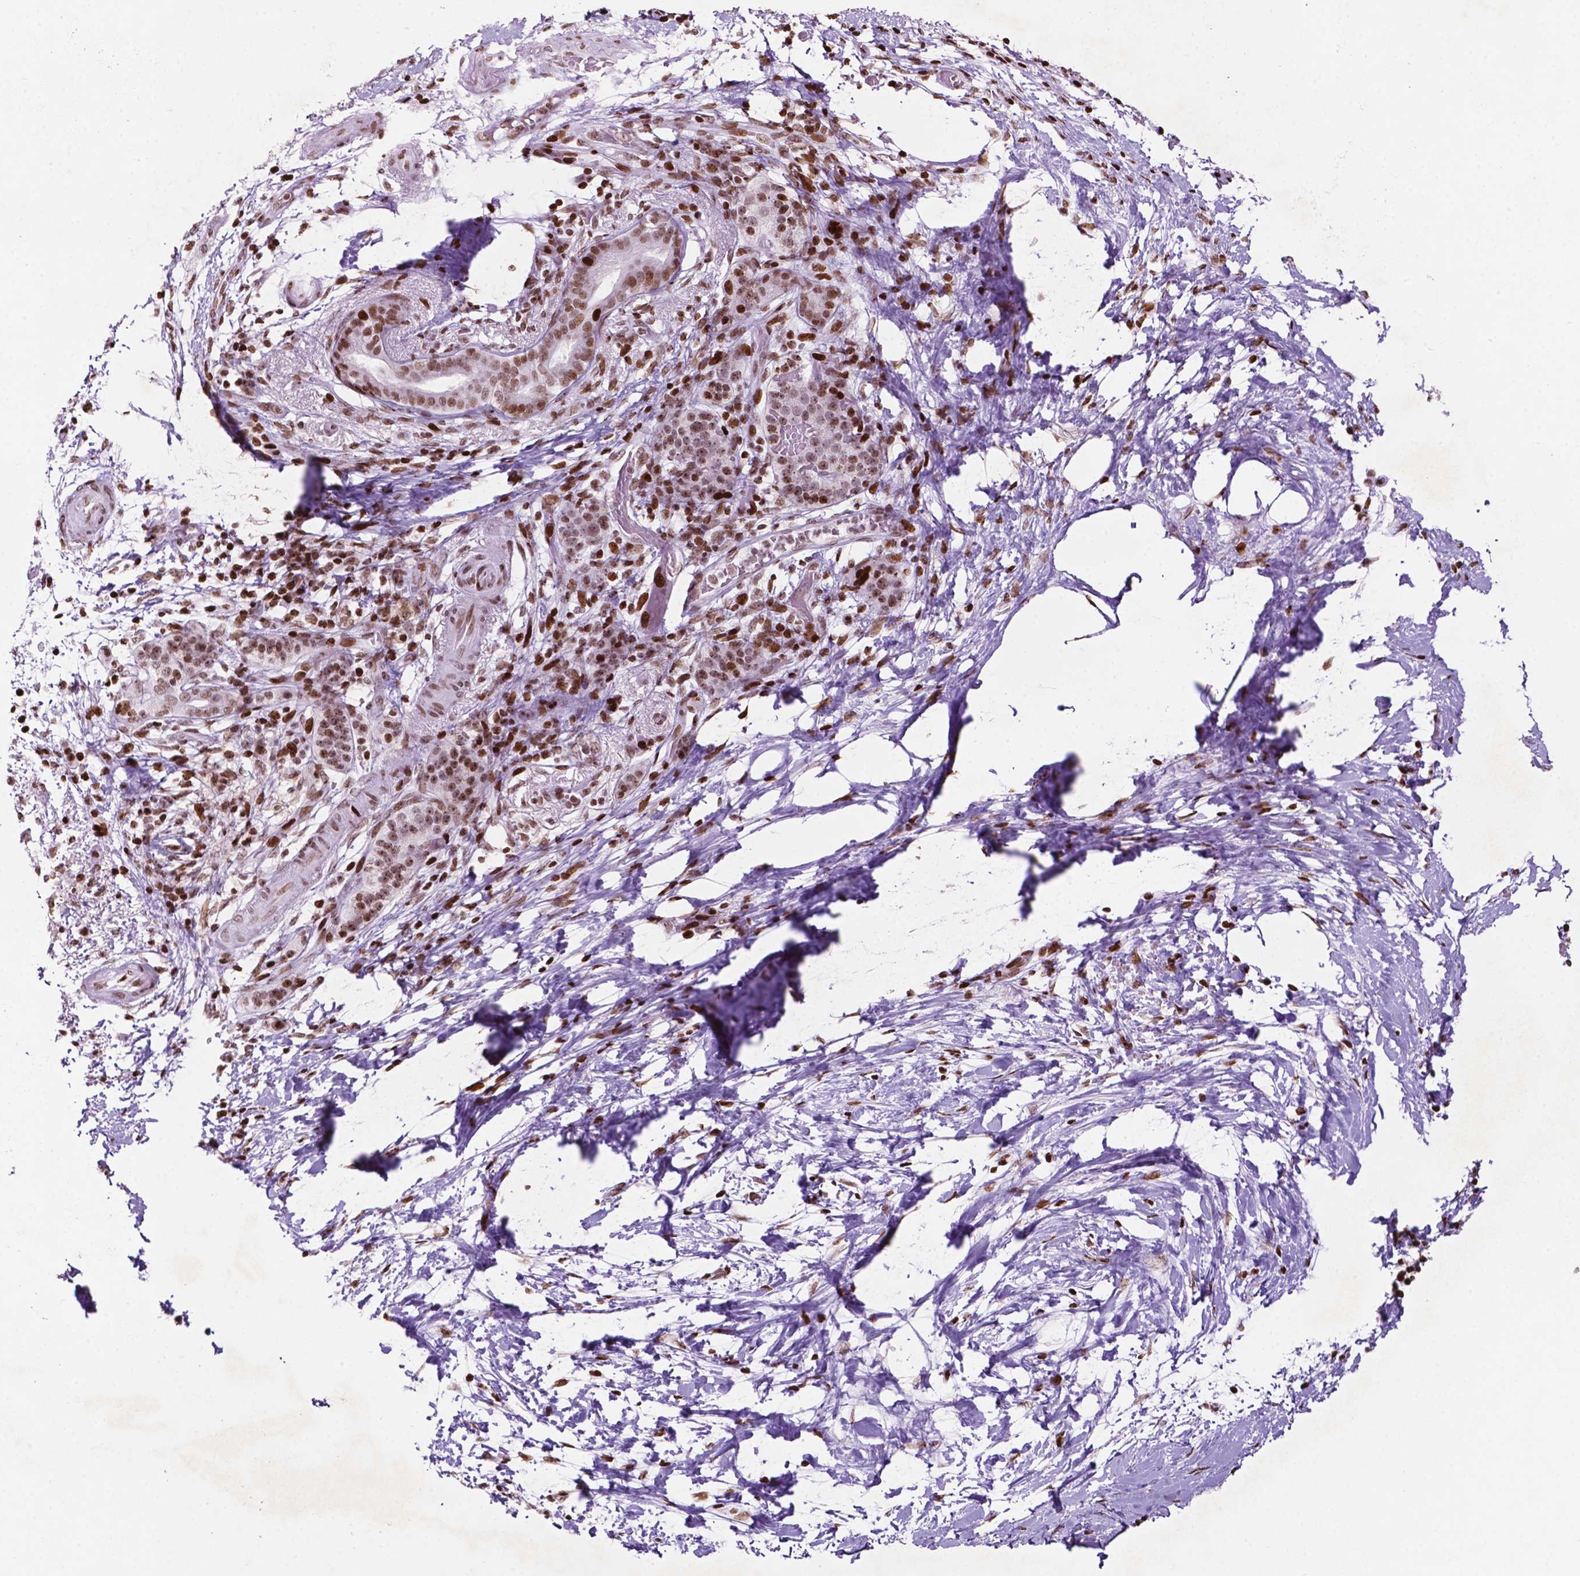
{"staining": {"intensity": "strong", "quantity": ">75%", "location": "nuclear"}, "tissue": "pancreatic cancer", "cell_type": "Tumor cells", "image_type": "cancer", "snomed": [{"axis": "morphology", "description": "Adenocarcinoma, NOS"}, {"axis": "topography", "description": "Pancreas"}], "caption": "DAB (3,3'-diaminobenzidine) immunohistochemical staining of pancreatic cancer displays strong nuclear protein expression in about >75% of tumor cells.", "gene": "TMEM250", "patient": {"sex": "female", "age": 72}}